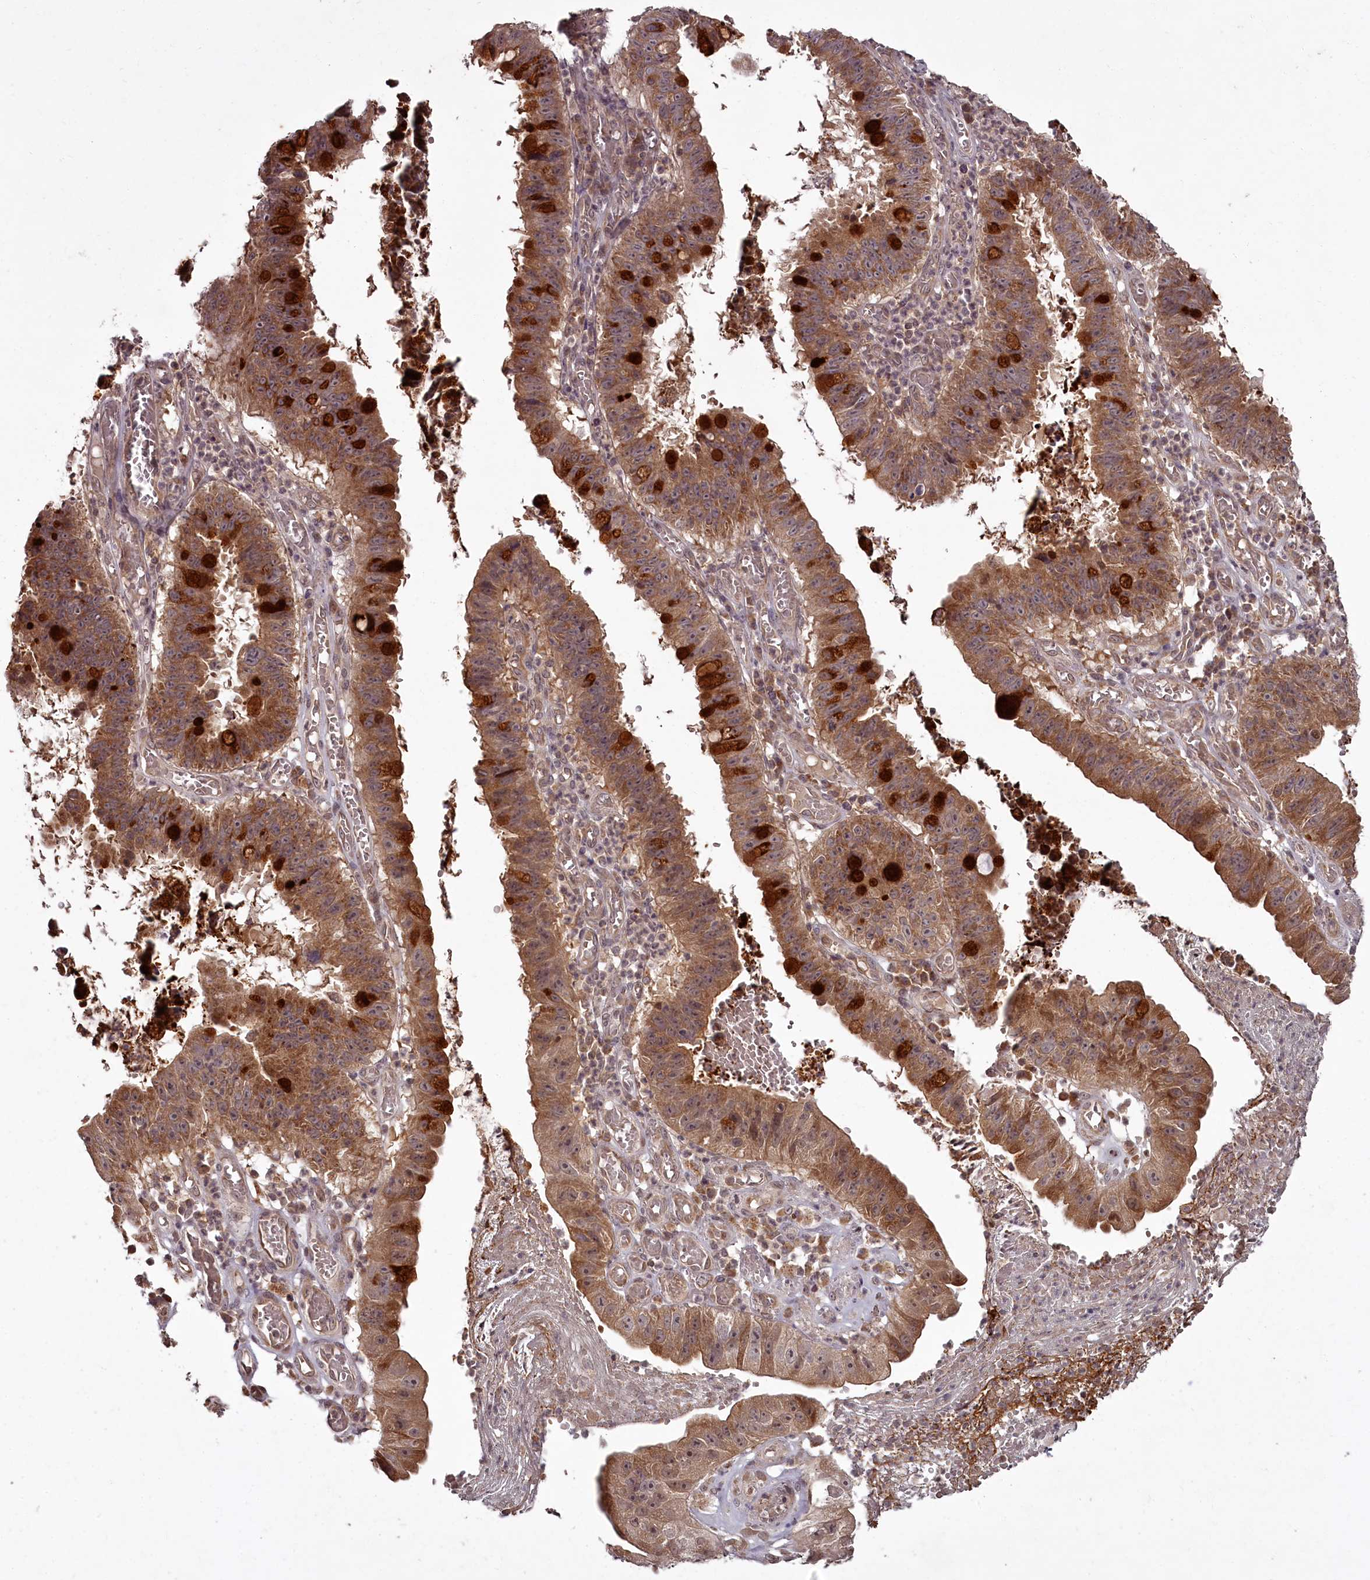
{"staining": {"intensity": "strong", "quantity": ">75%", "location": "cytoplasmic/membranous"}, "tissue": "stomach cancer", "cell_type": "Tumor cells", "image_type": "cancer", "snomed": [{"axis": "morphology", "description": "Adenocarcinoma, NOS"}, {"axis": "topography", "description": "Stomach"}], "caption": "Tumor cells demonstrate strong cytoplasmic/membranous staining in approximately >75% of cells in adenocarcinoma (stomach).", "gene": "PCBP2", "patient": {"sex": "male", "age": 59}}